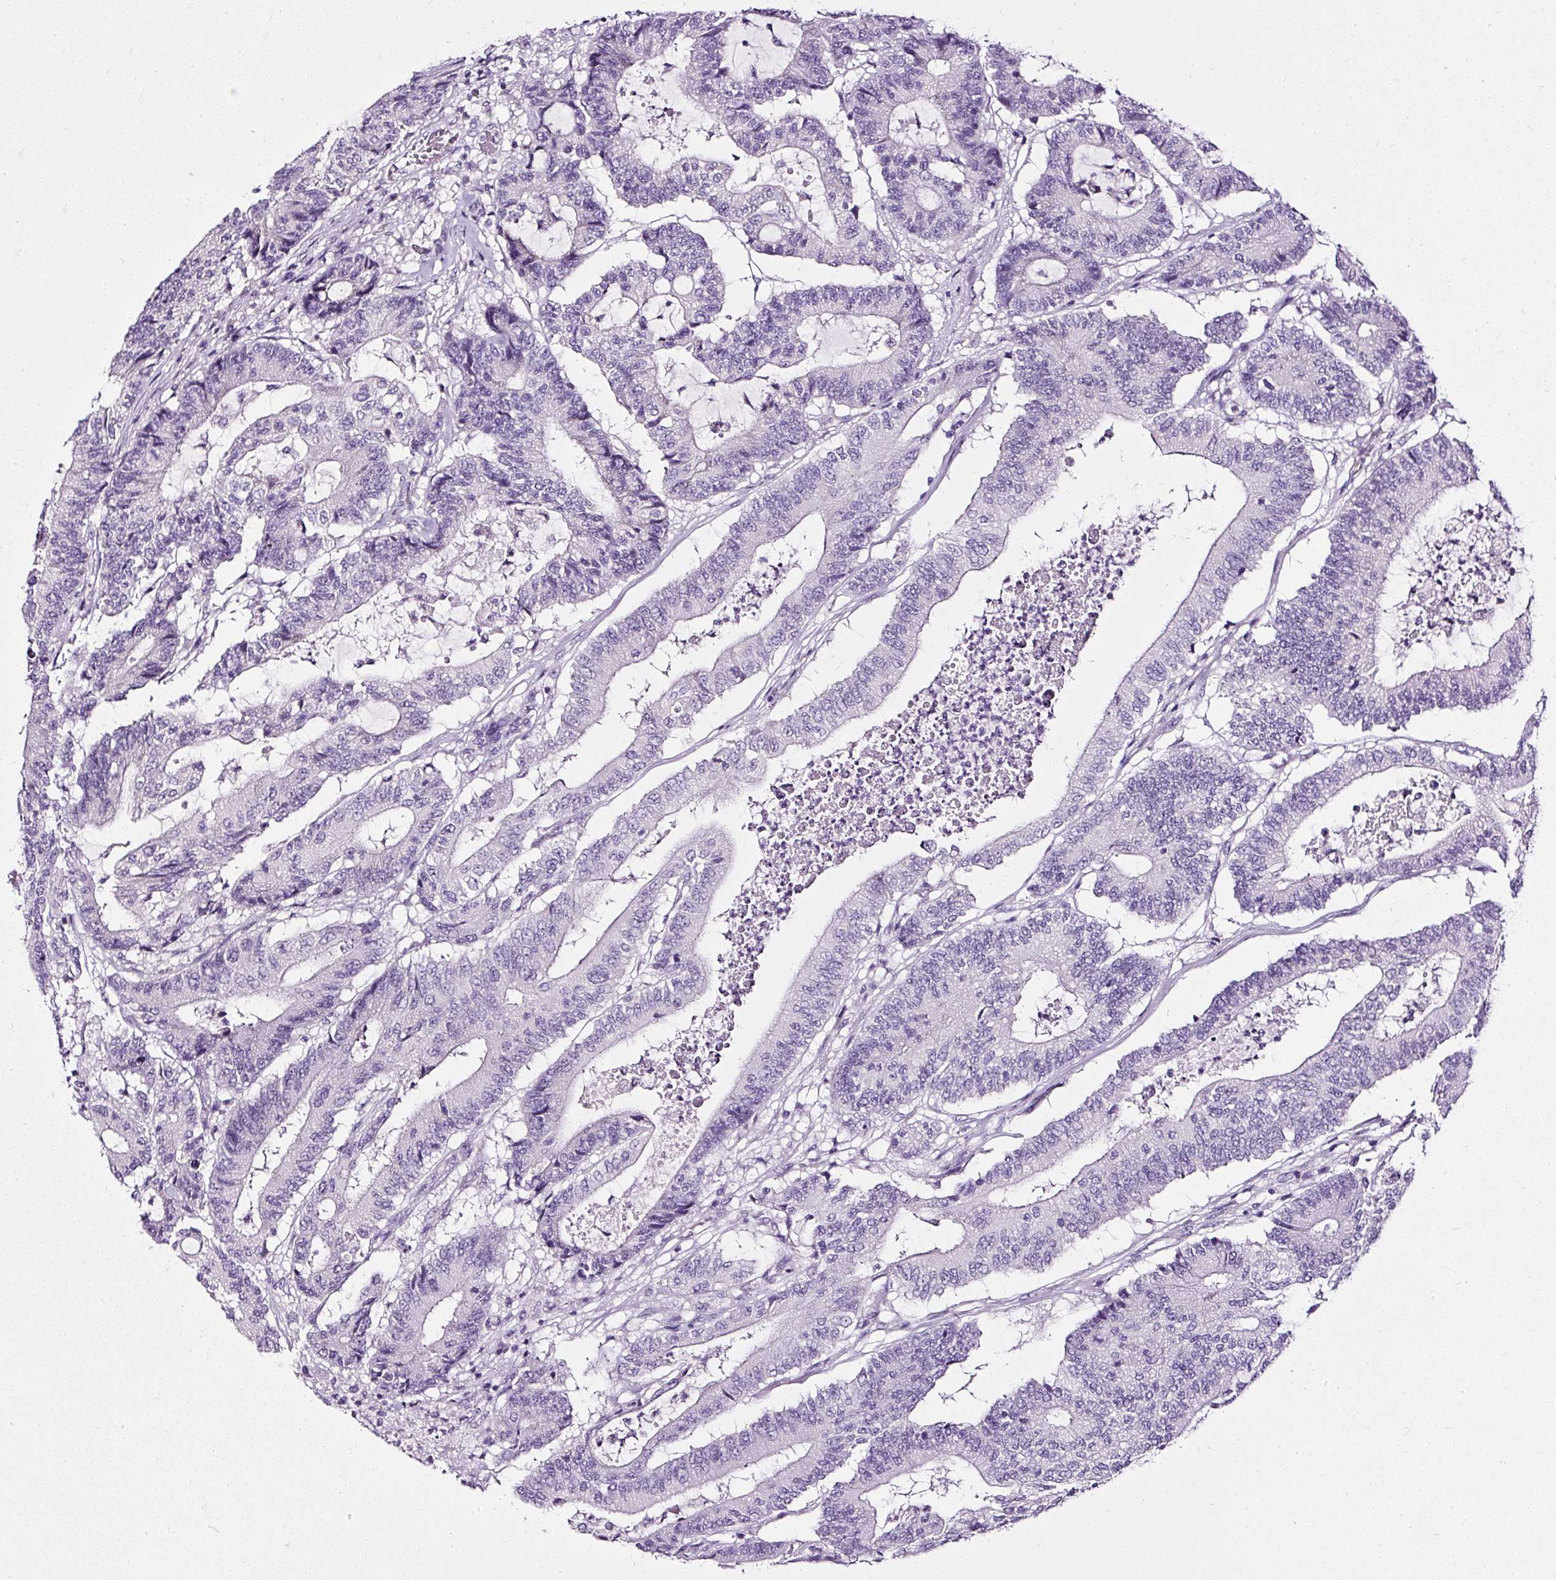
{"staining": {"intensity": "negative", "quantity": "none", "location": "none"}, "tissue": "colorectal cancer", "cell_type": "Tumor cells", "image_type": "cancer", "snomed": [{"axis": "morphology", "description": "Adenocarcinoma, NOS"}, {"axis": "topography", "description": "Colon"}], "caption": "Tumor cells show no significant protein expression in colorectal adenocarcinoma.", "gene": "ATP2A1", "patient": {"sex": "female", "age": 84}}